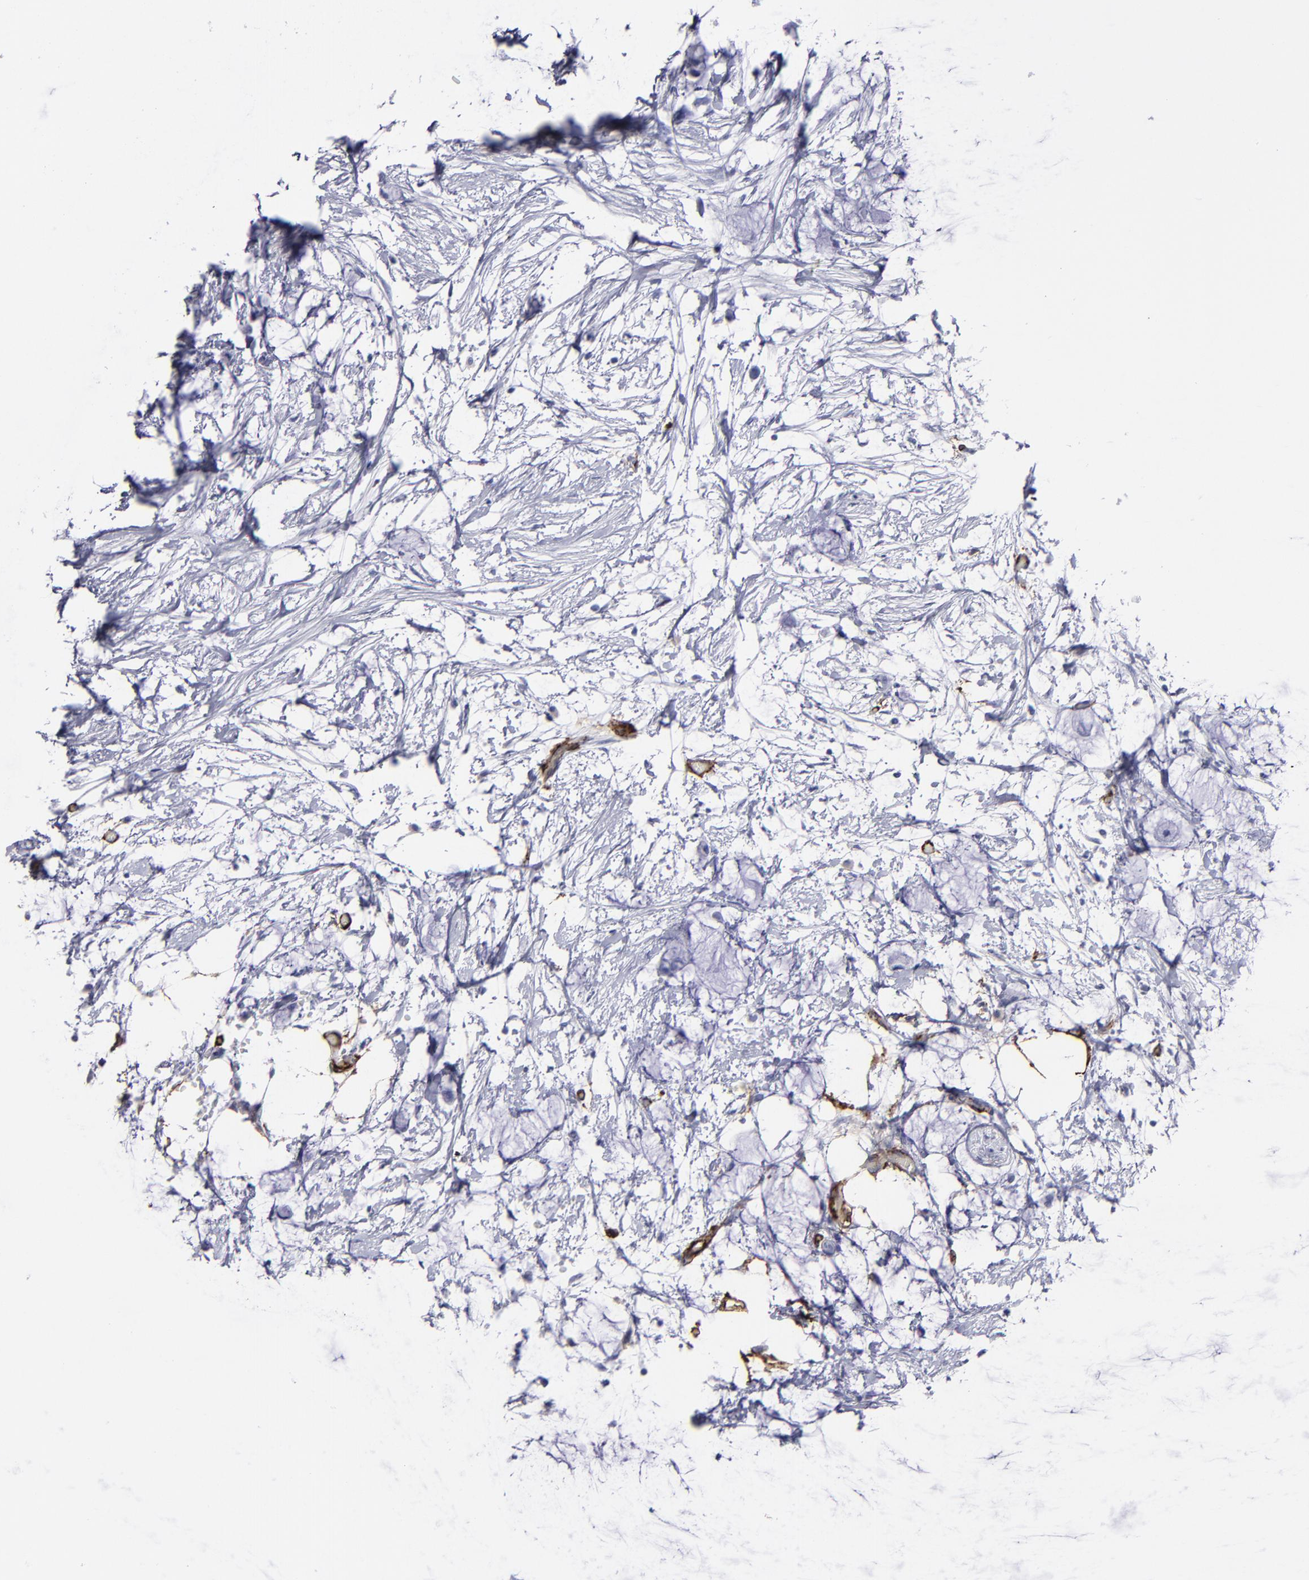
{"staining": {"intensity": "negative", "quantity": "none", "location": "none"}, "tissue": "colorectal cancer", "cell_type": "Tumor cells", "image_type": "cancer", "snomed": [{"axis": "morphology", "description": "Normal tissue, NOS"}, {"axis": "morphology", "description": "Adenocarcinoma, NOS"}, {"axis": "topography", "description": "Colon"}, {"axis": "topography", "description": "Peripheral nerve tissue"}], "caption": "This micrograph is of colorectal adenocarcinoma stained with immunohistochemistry to label a protein in brown with the nuclei are counter-stained blue. There is no staining in tumor cells. (Immunohistochemistry (ihc), brightfield microscopy, high magnification).", "gene": "CD36", "patient": {"sex": "male", "age": 14}}